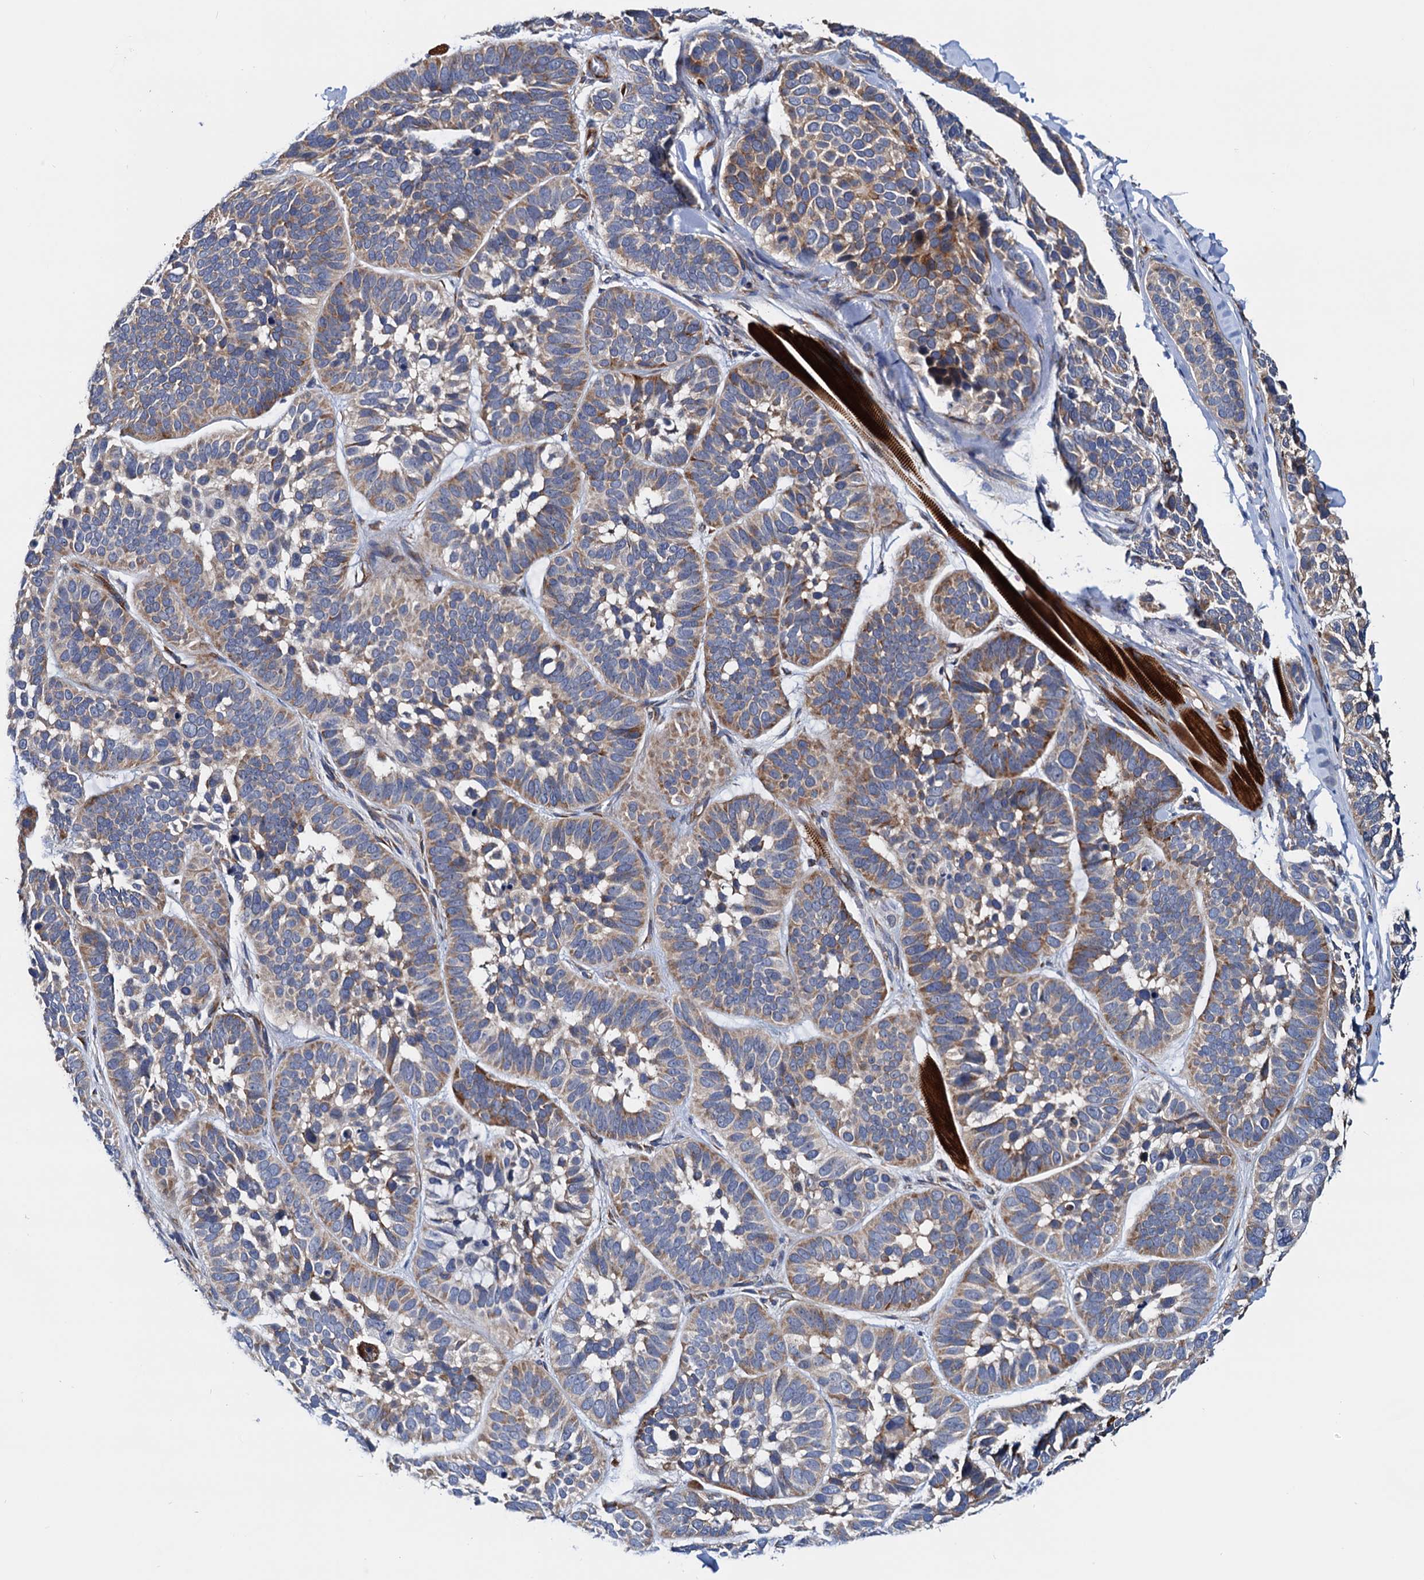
{"staining": {"intensity": "moderate", "quantity": "25%-75%", "location": "cytoplasmic/membranous"}, "tissue": "skin cancer", "cell_type": "Tumor cells", "image_type": "cancer", "snomed": [{"axis": "morphology", "description": "Basal cell carcinoma"}, {"axis": "topography", "description": "Skin"}], "caption": "Skin cancer (basal cell carcinoma) stained with DAB immunohistochemistry exhibits medium levels of moderate cytoplasmic/membranous expression in about 25%-75% of tumor cells.", "gene": "RASSF9", "patient": {"sex": "male", "age": 62}}